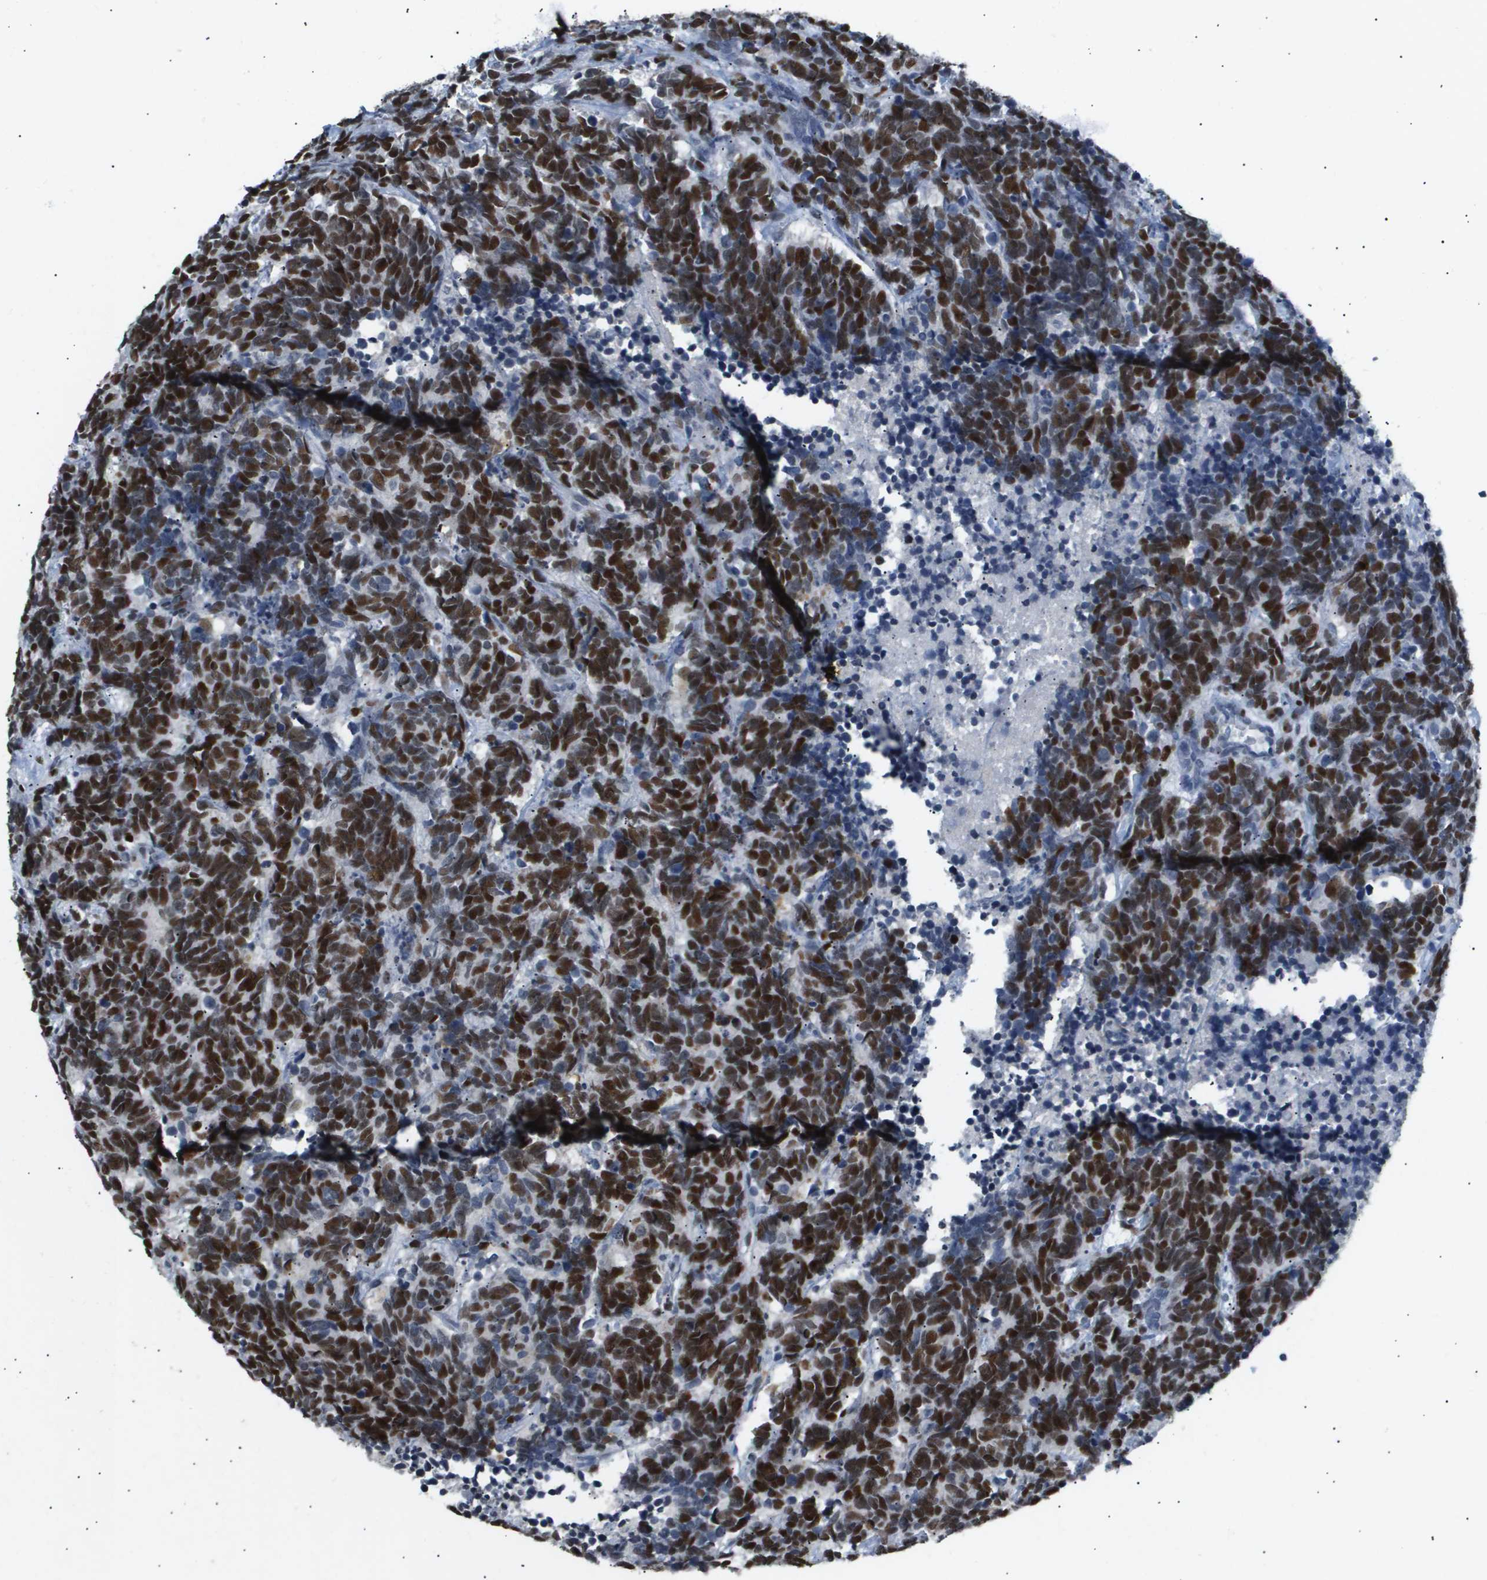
{"staining": {"intensity": "strong", "quantity": ">75%", "location": "nuclear"}, "tissue": "carcinoid", "cell_type": "Tumor cells", "image_type": "cancer", "snomed": [{"axis": "morphology", "description": "Carcinoma, NOS"}, {"axis": "morphology", "description": "Carcinoid, malignant, NOS"}, {"axis": "topography", "description": "Urinary bladder"}], "caption": "Carcinoid was stained to show a protein in brown. There is high levels of strong nuclear positivity in about >75% of tumor cells.", "gene": "ANAPC2", "patient": {"sex": "male", "age": 57}}